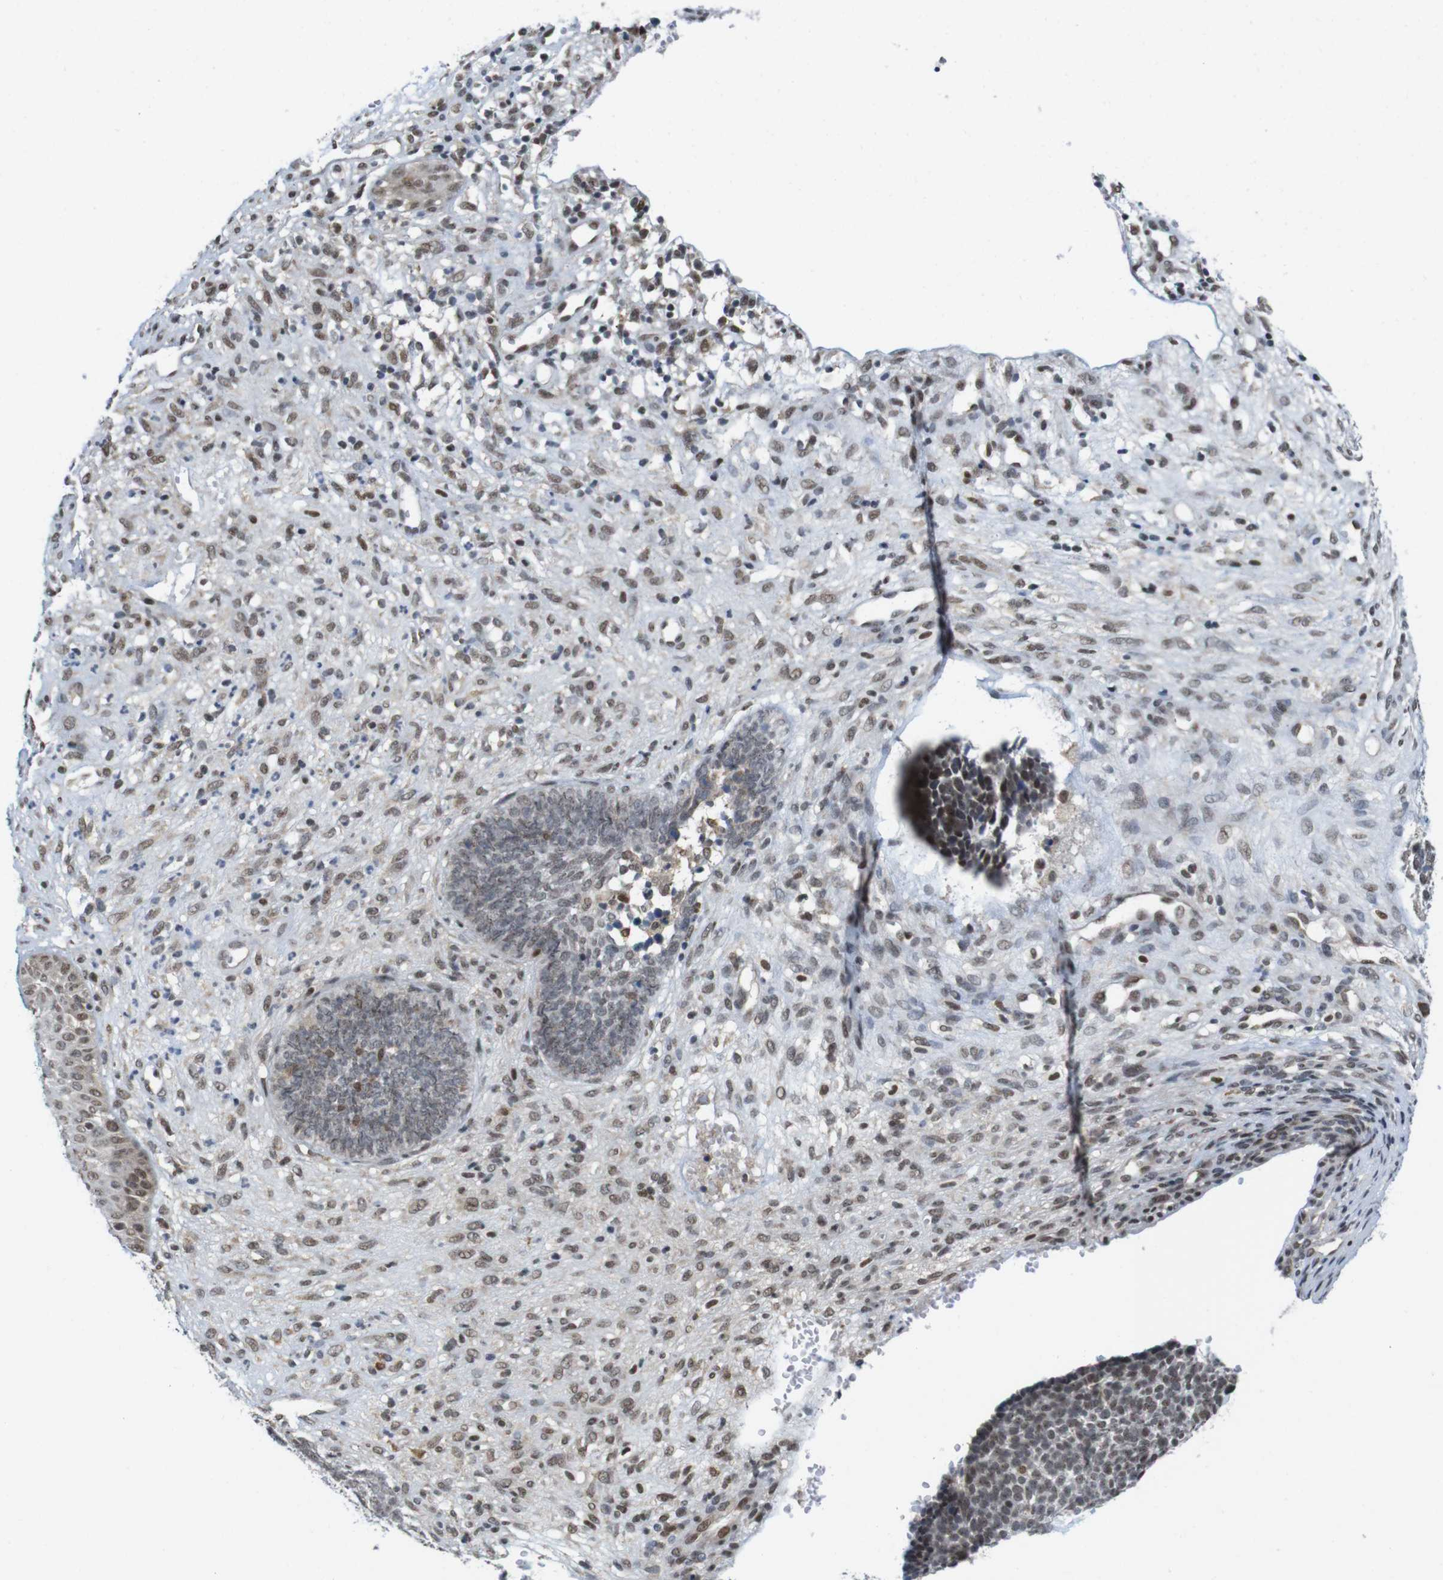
{"staining": {"intensity": "weak", "quantity": ">75%", "location": "nuclear"}, "tissue": "skin cancer", "cell_type": "Tumor cells", "image_type": "cancer", "snomed": [{"axis": "morphology", "description": "Basal cell carcinoma"}, {"axis": "topography", "description": "Skin"}], "caption": "Protein expression analysis of human basal cell carcinoma (skin) reveals weak nuclear expression in approximately >75% of tumor cells. The staining was performed using DAB, with brown indicating positive protein expression. Nuclei are stained blue with hematoxylin.", "gene": "PNMA8A", "patient": {"sex": "male", "age": 84}}